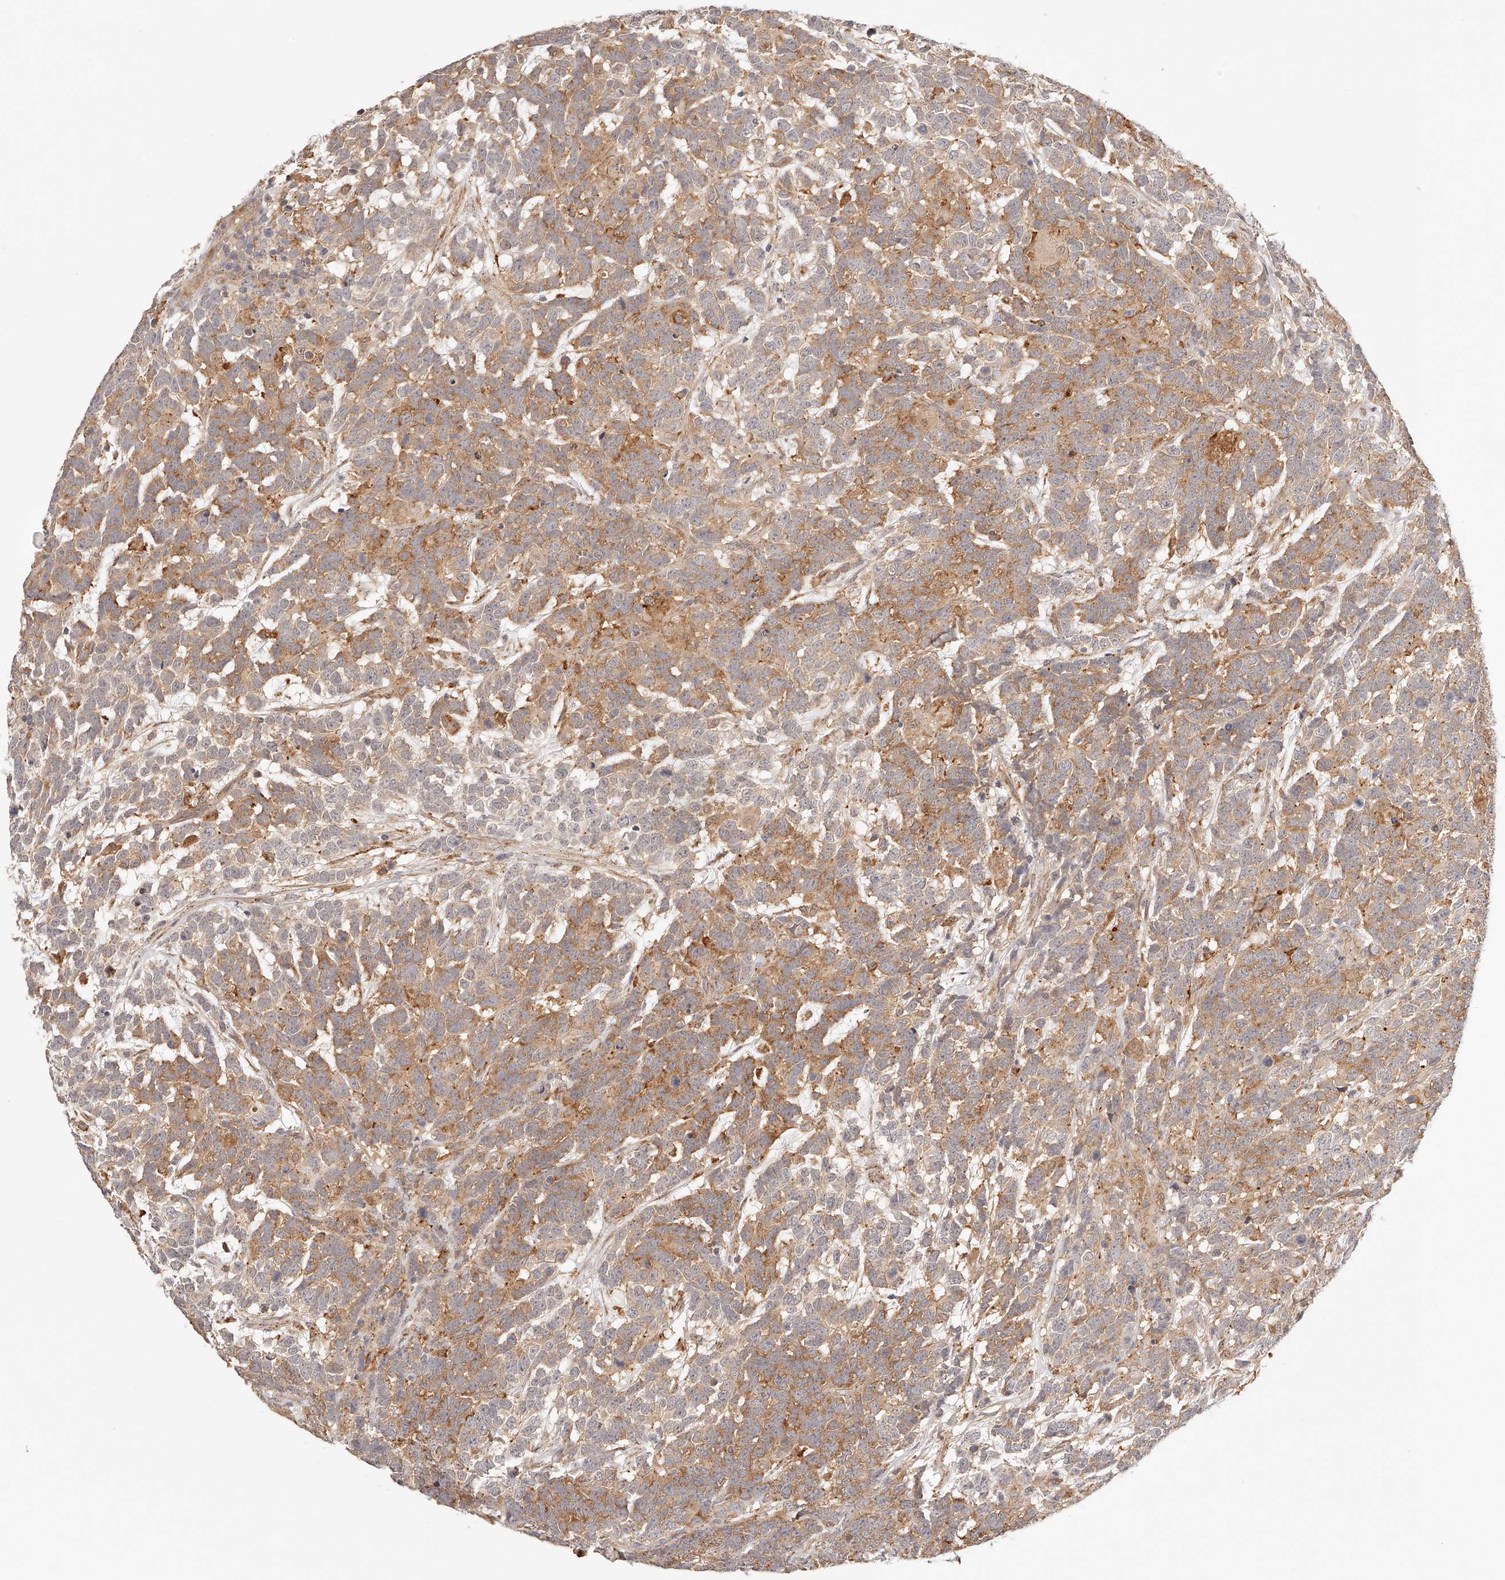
{"staining": {"intensity": "moderate", "quantity": ">75%", "location": "cytoplasmic/membranous"}, "tissue": "testis cancer", "cell_type": "Tumor cells", "image_type": "cancer", "snomed": [{"axis": "morphology", "description": "Carcinoma, Embryonal, NOS"}, {"axis": "topography", "description": "Testis"}], "caption": "A photomicrograph of embryonal carcinoma (testis) stained for a protein demonstrates moderate cytoplasmic/membranous brown staining in tumor cells.", "gene": "SYNC", "patient": {"sex": "male", "age": 26}}